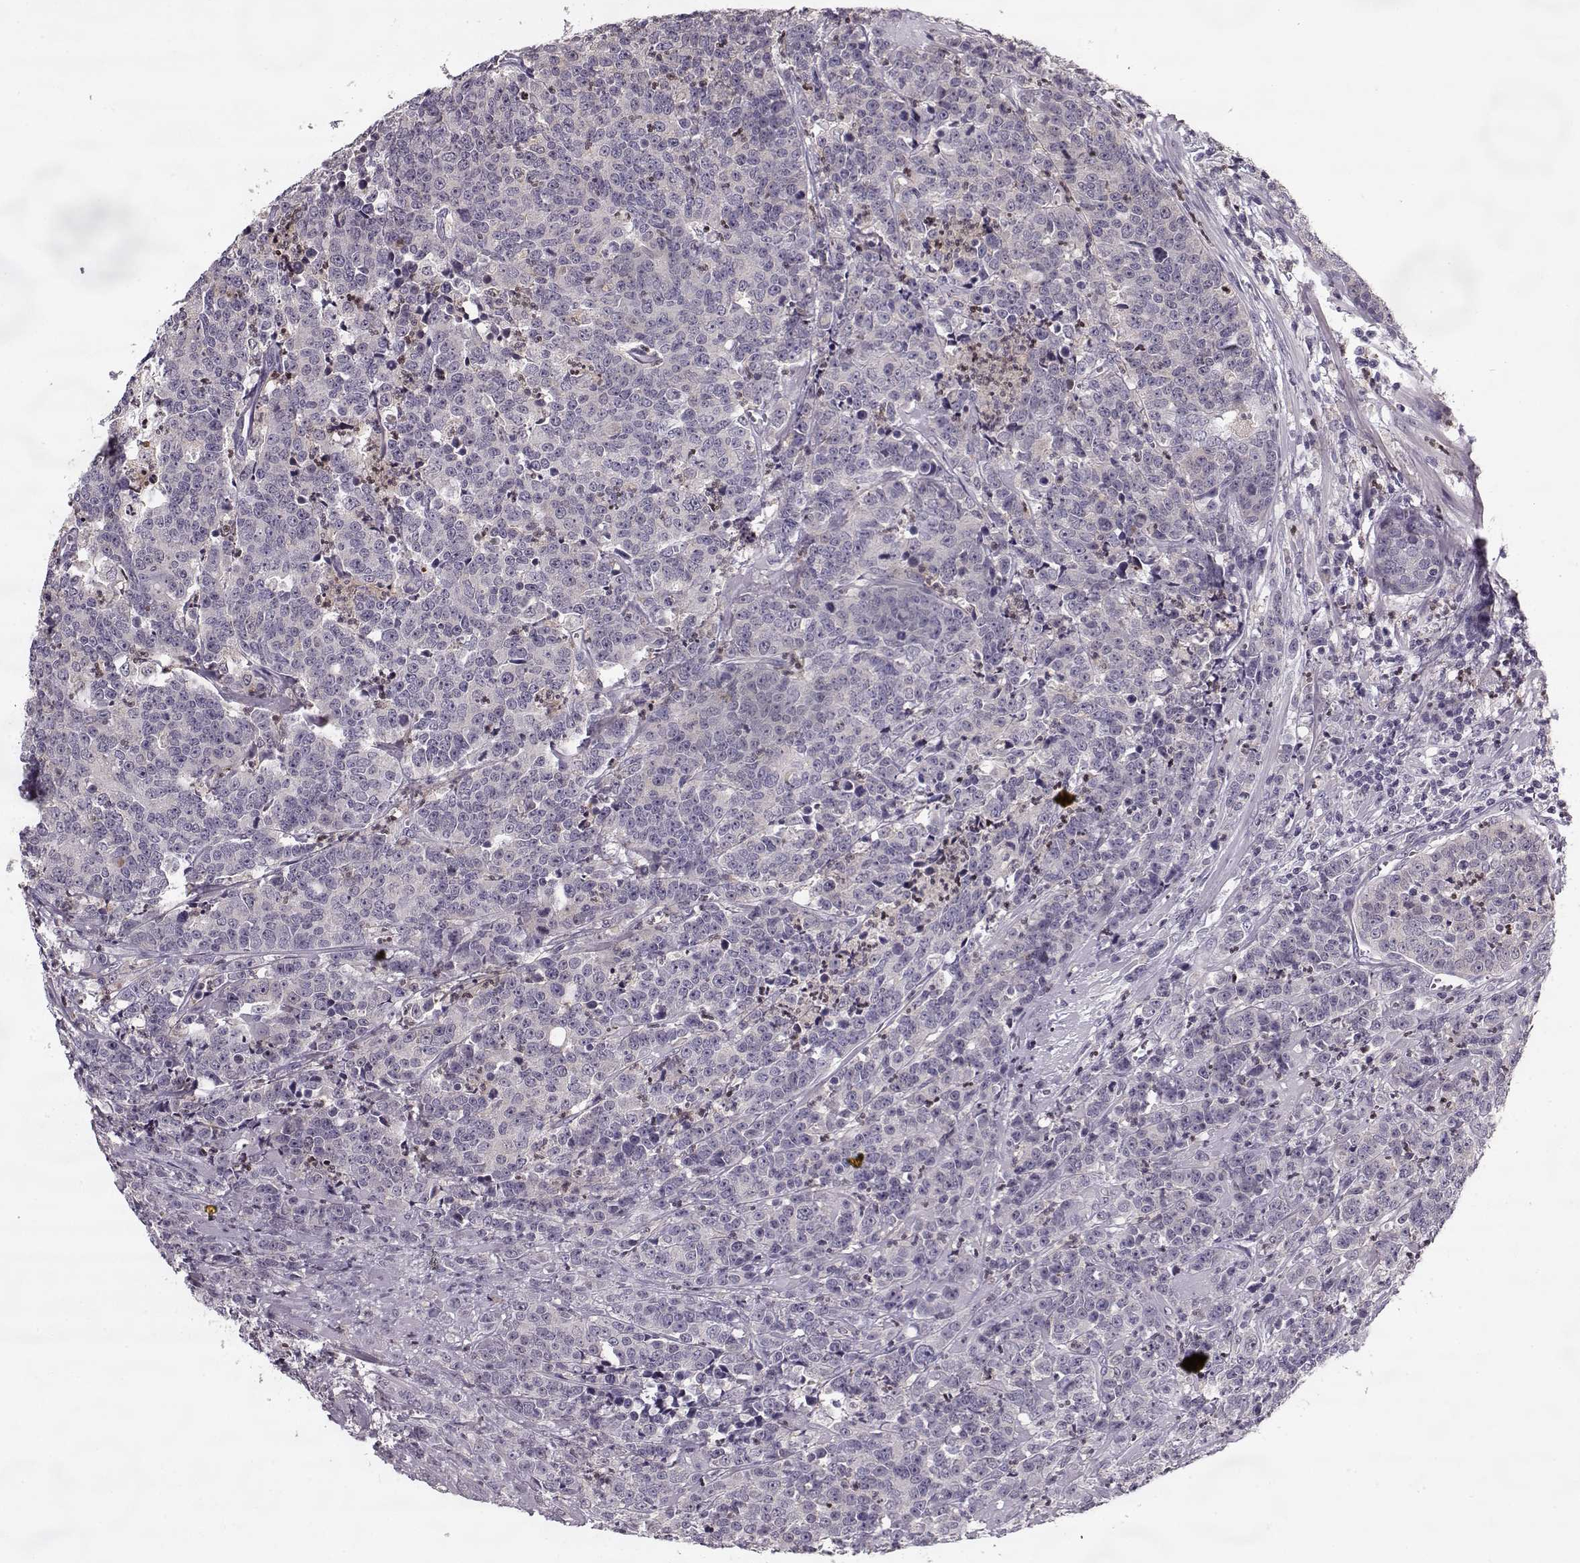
{"staining": {"intensity": "negative", "quantity": "none", "location": "none"}, "tissue": "prostate cancer", "cell_type": "Tumor cells", "image_type": "cancer", "snomed": [{"axis": "morphology", "description": "Adenocarcinoma, NOS"}, {"axis": "topography", "description": "Prostate"}], "caption": "Tumor cells are negative for protein expression in human prostate adenocarcinoma. (DAB immunohistochemistry visualized using brightfield microscopy, high magnification).", "gene": "ACOT11", "patient": {"sex": "male", "age": 67}}